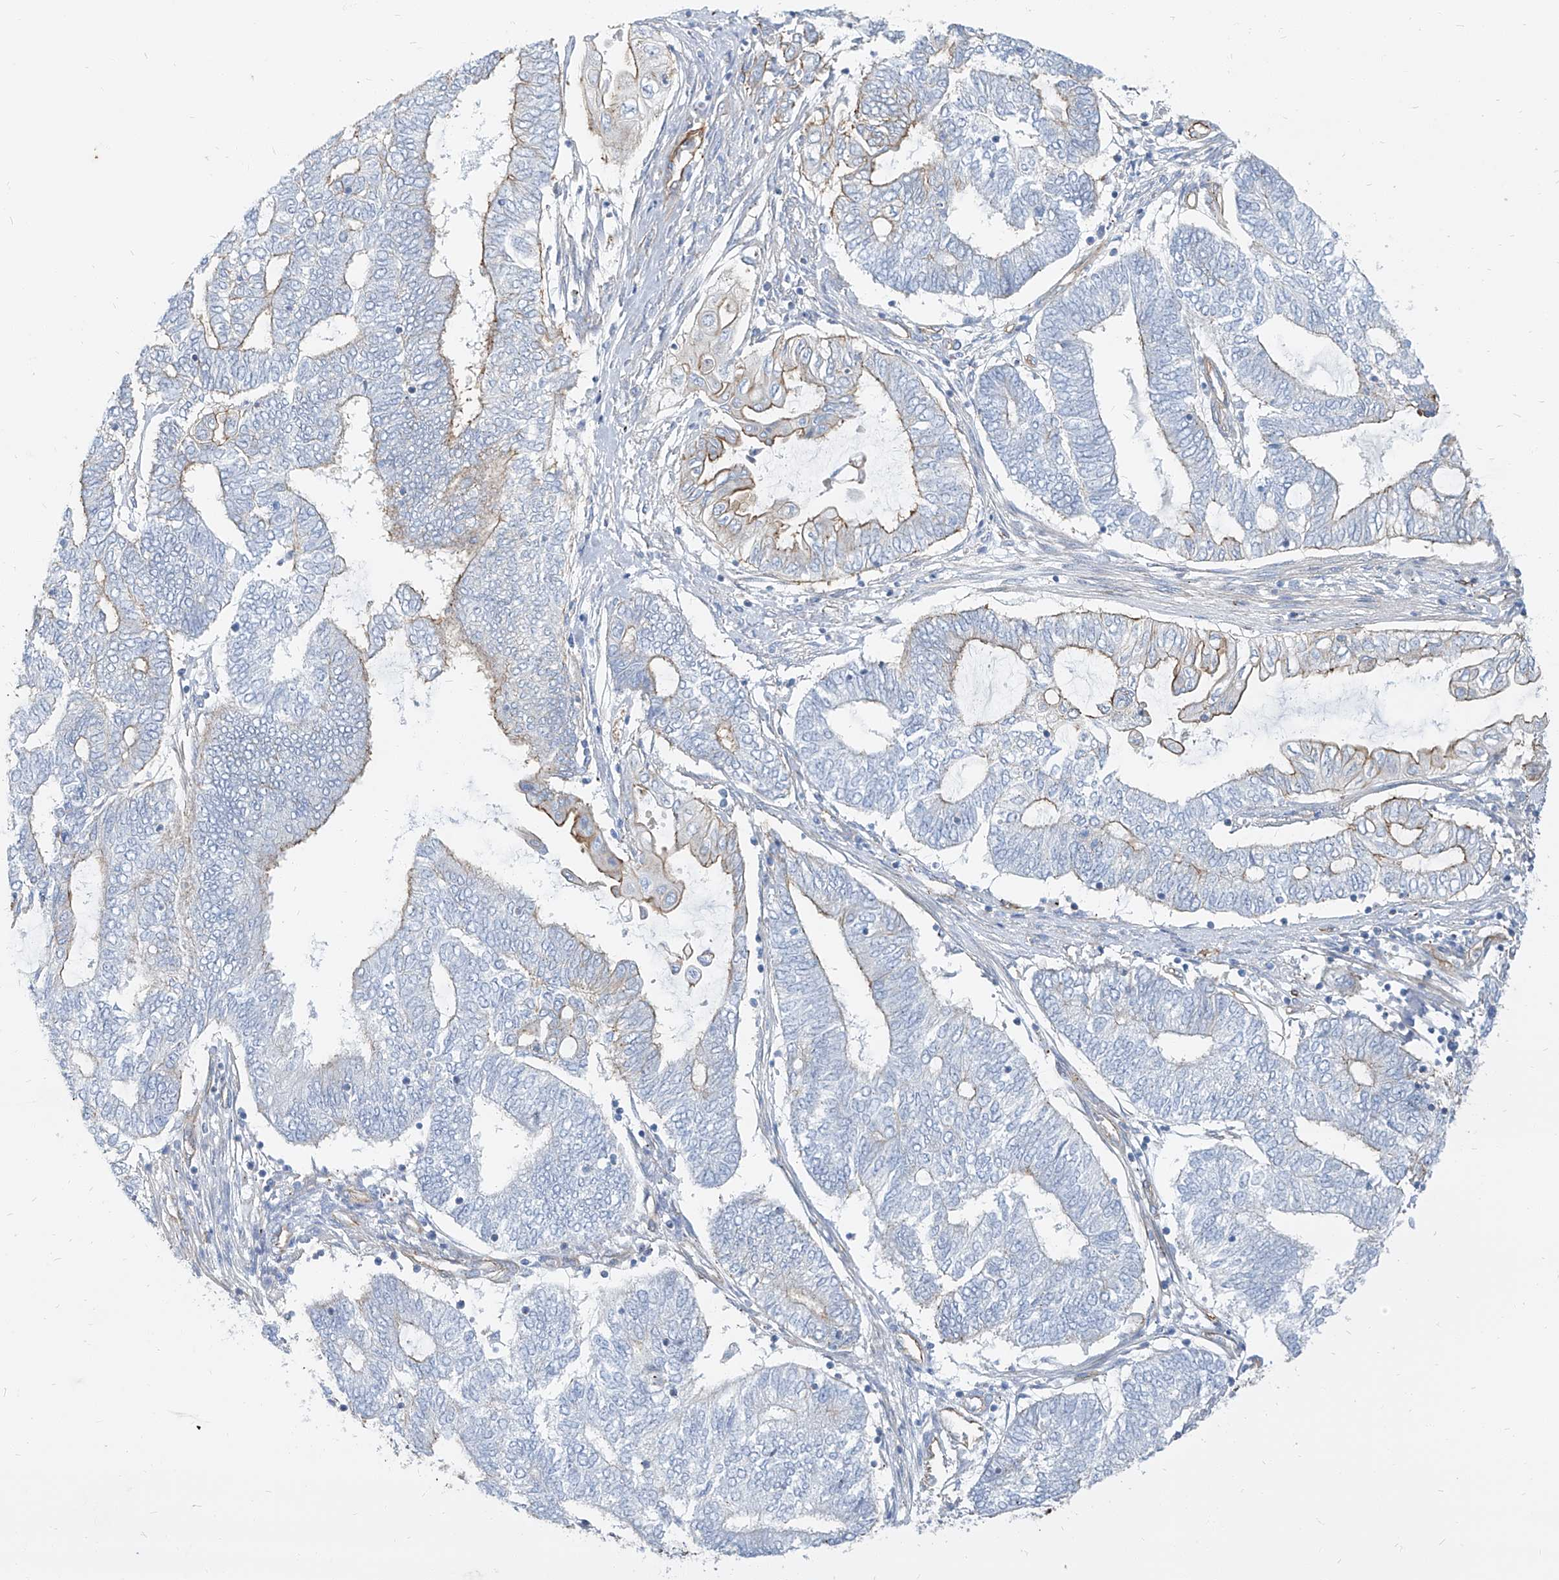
{"staining": {"intensity": "moderate", "quantity": "<25%", "location": "cytoplasmic/membranous"}, "tissue": "endometrial cancer", "cell_type": "Tumor cells", "image_type": "cancer", "snomed": [{"axis": "morphology", "description": "Adenocarcinoma, NOS"}, {"axis": "topography", "description": "Uterus"}, {"axis": "topography", "description": "Endometrium"}], "caption": "The histopathology image reveals a brown stain indicating the presence of a protein in the cytoplasmic/membranous of tumor cells in adenocarcinoma (endometrial).", "gene": "TXLNB", "patient": {"sex": "female", "age": 70}}